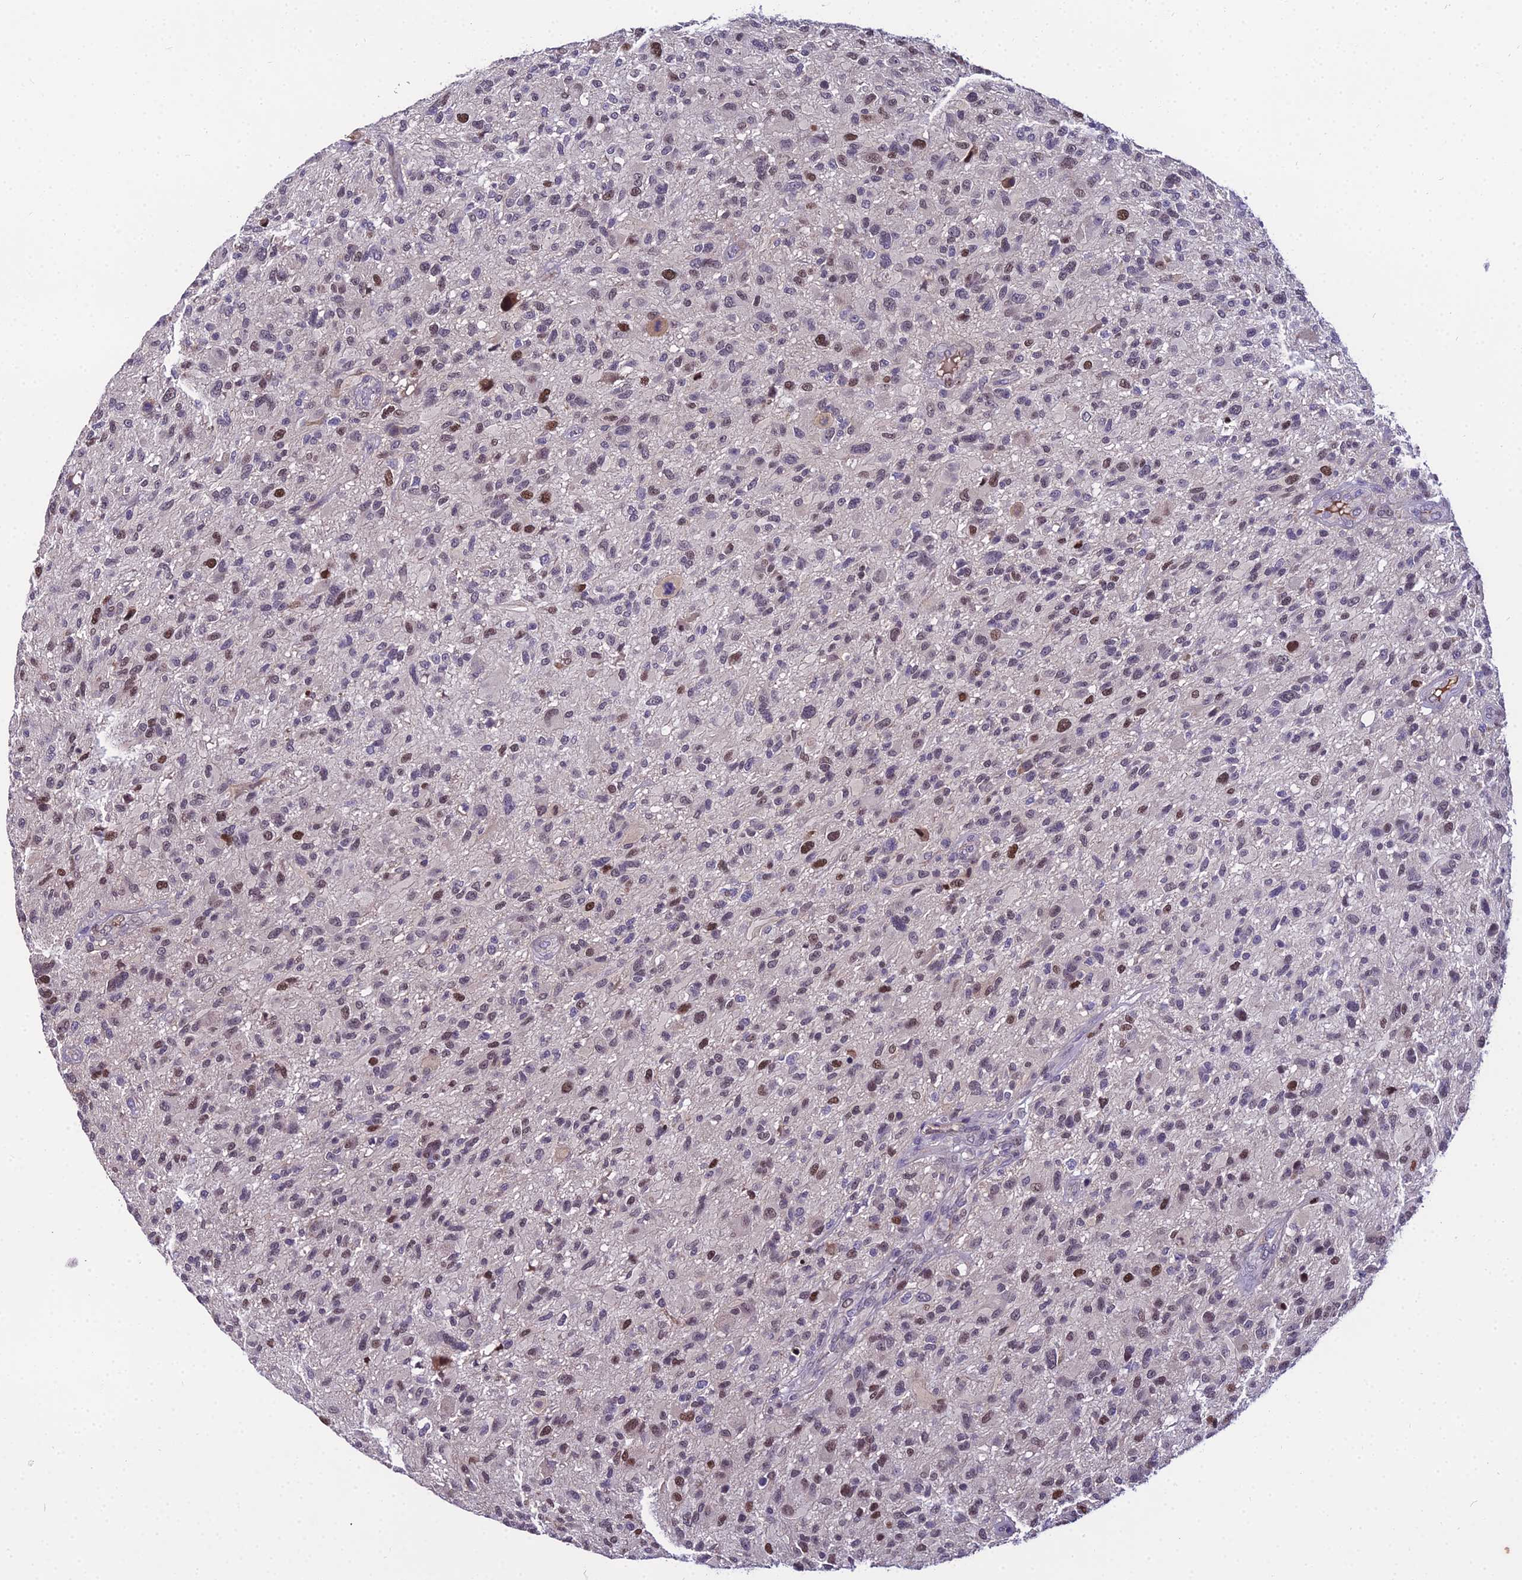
{"staining": {"intensity": "moderate", "quantity": "<25%", "location": "nuclear"}, "tissue": "glioma", "cell_type": "Tumor cells", "image_type": "cancer", "snomed": [{"axis": "morphology", "description": "Glioma, malignant, High grade"}, {"axis": "topography", "description": "Brain"}], "caption": "Immunohistochemistry (IHC) (DAB) staining of human high-grade glioma (malignant) shows moderate nuclear protein expression in approximately <25% of tumor cells.", "gene": "TRIML2", "patient": {"sex": "male", "age": 47}}